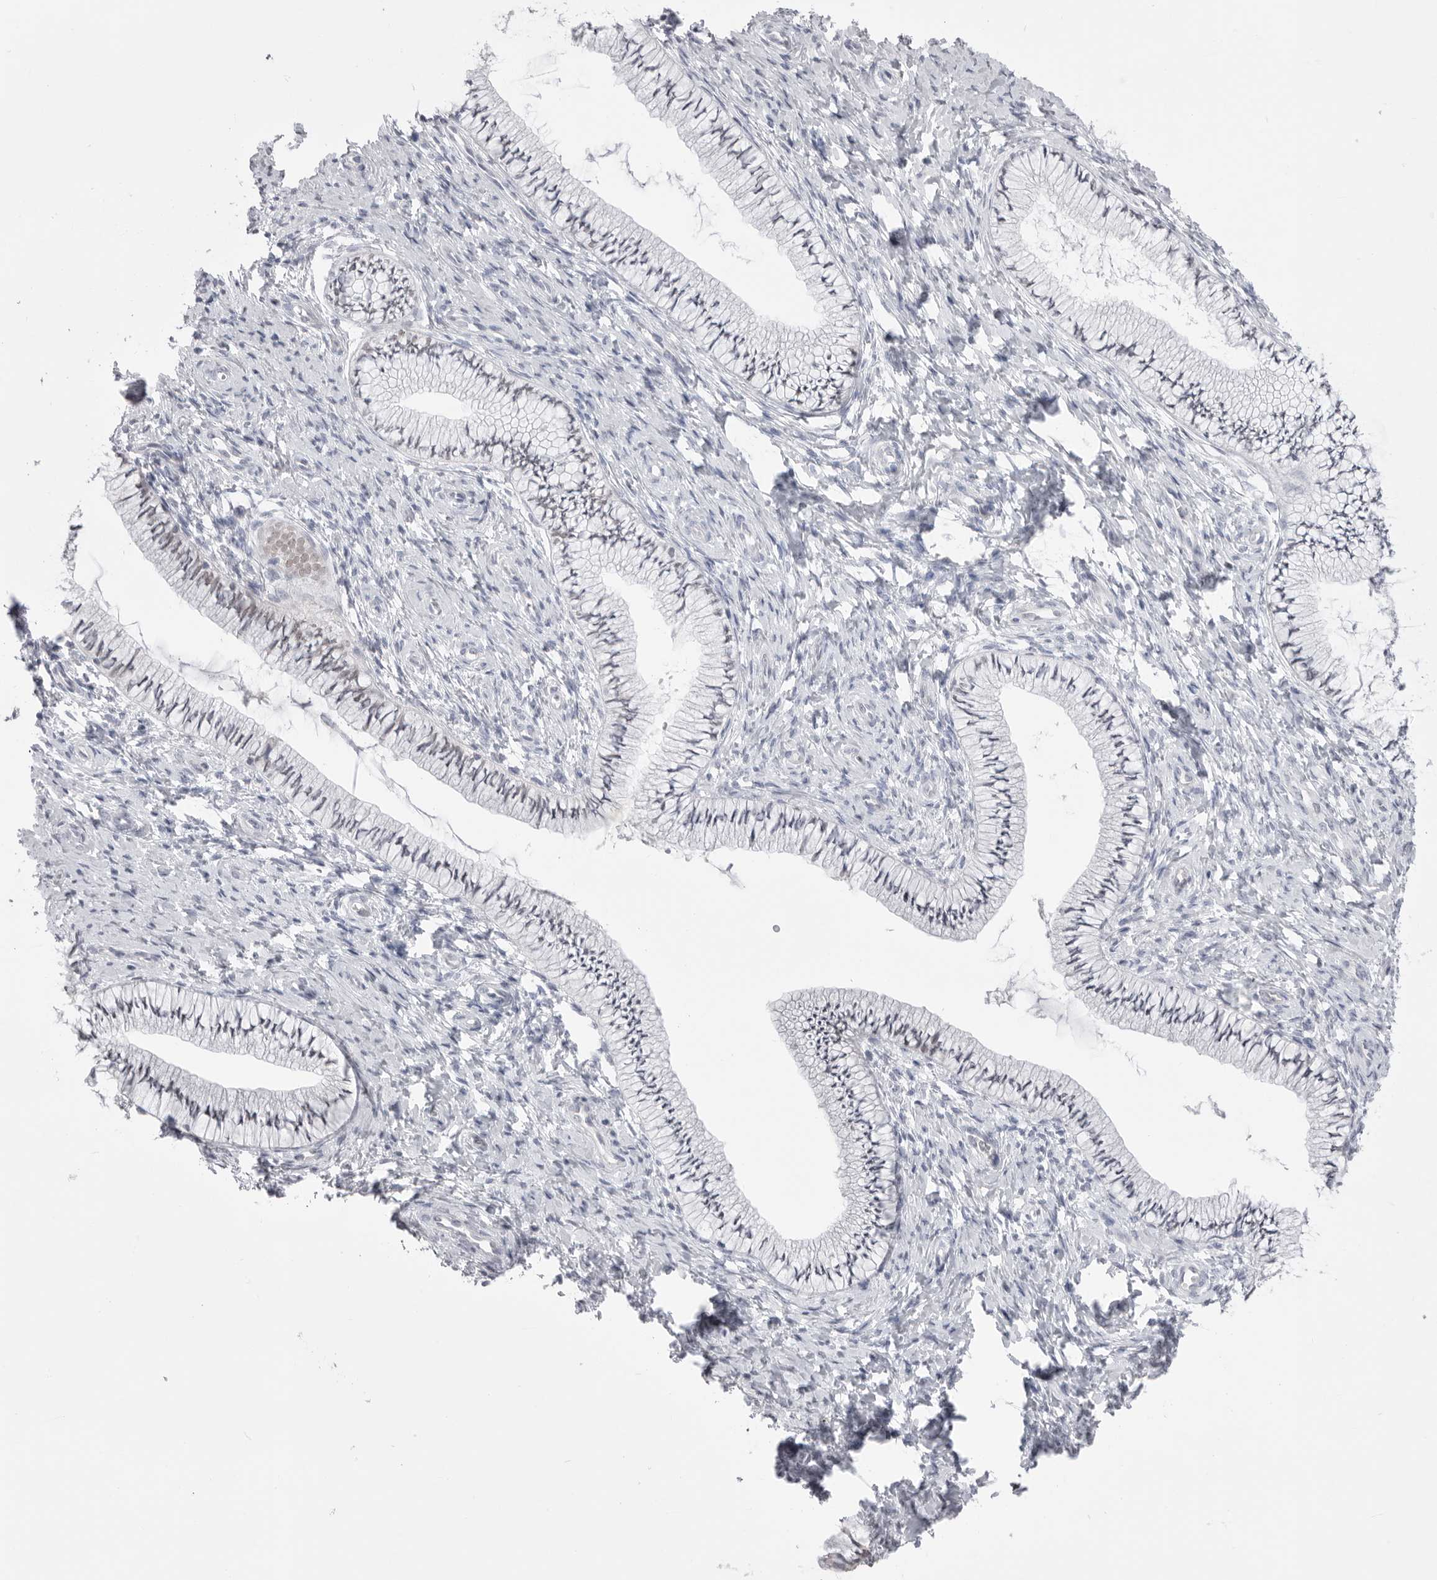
{"staining": {"intensity": "negative", "quantity": "none", "location": "none"}, "tissue": "cervix", "cell_type": "Glandular cells", "image_type": "normal", "snomed": [{"axis": "morphology", "description": "Normal tissue, NOS"}, {"axis": "topography", "description": "Cervix"}], "caption": "High power microscopy micrograph of an IHC photomicrograph of benign cervix, revealing no significant positivity in glandular cells. The staining was performed using DAB to visualize the protein expression in brown, while the nuclei were stained in blue with hematoxylin (Magnification: 20x).", "gene": "ZBTB7B", "patient": {"sex": "female", "age": 36}}